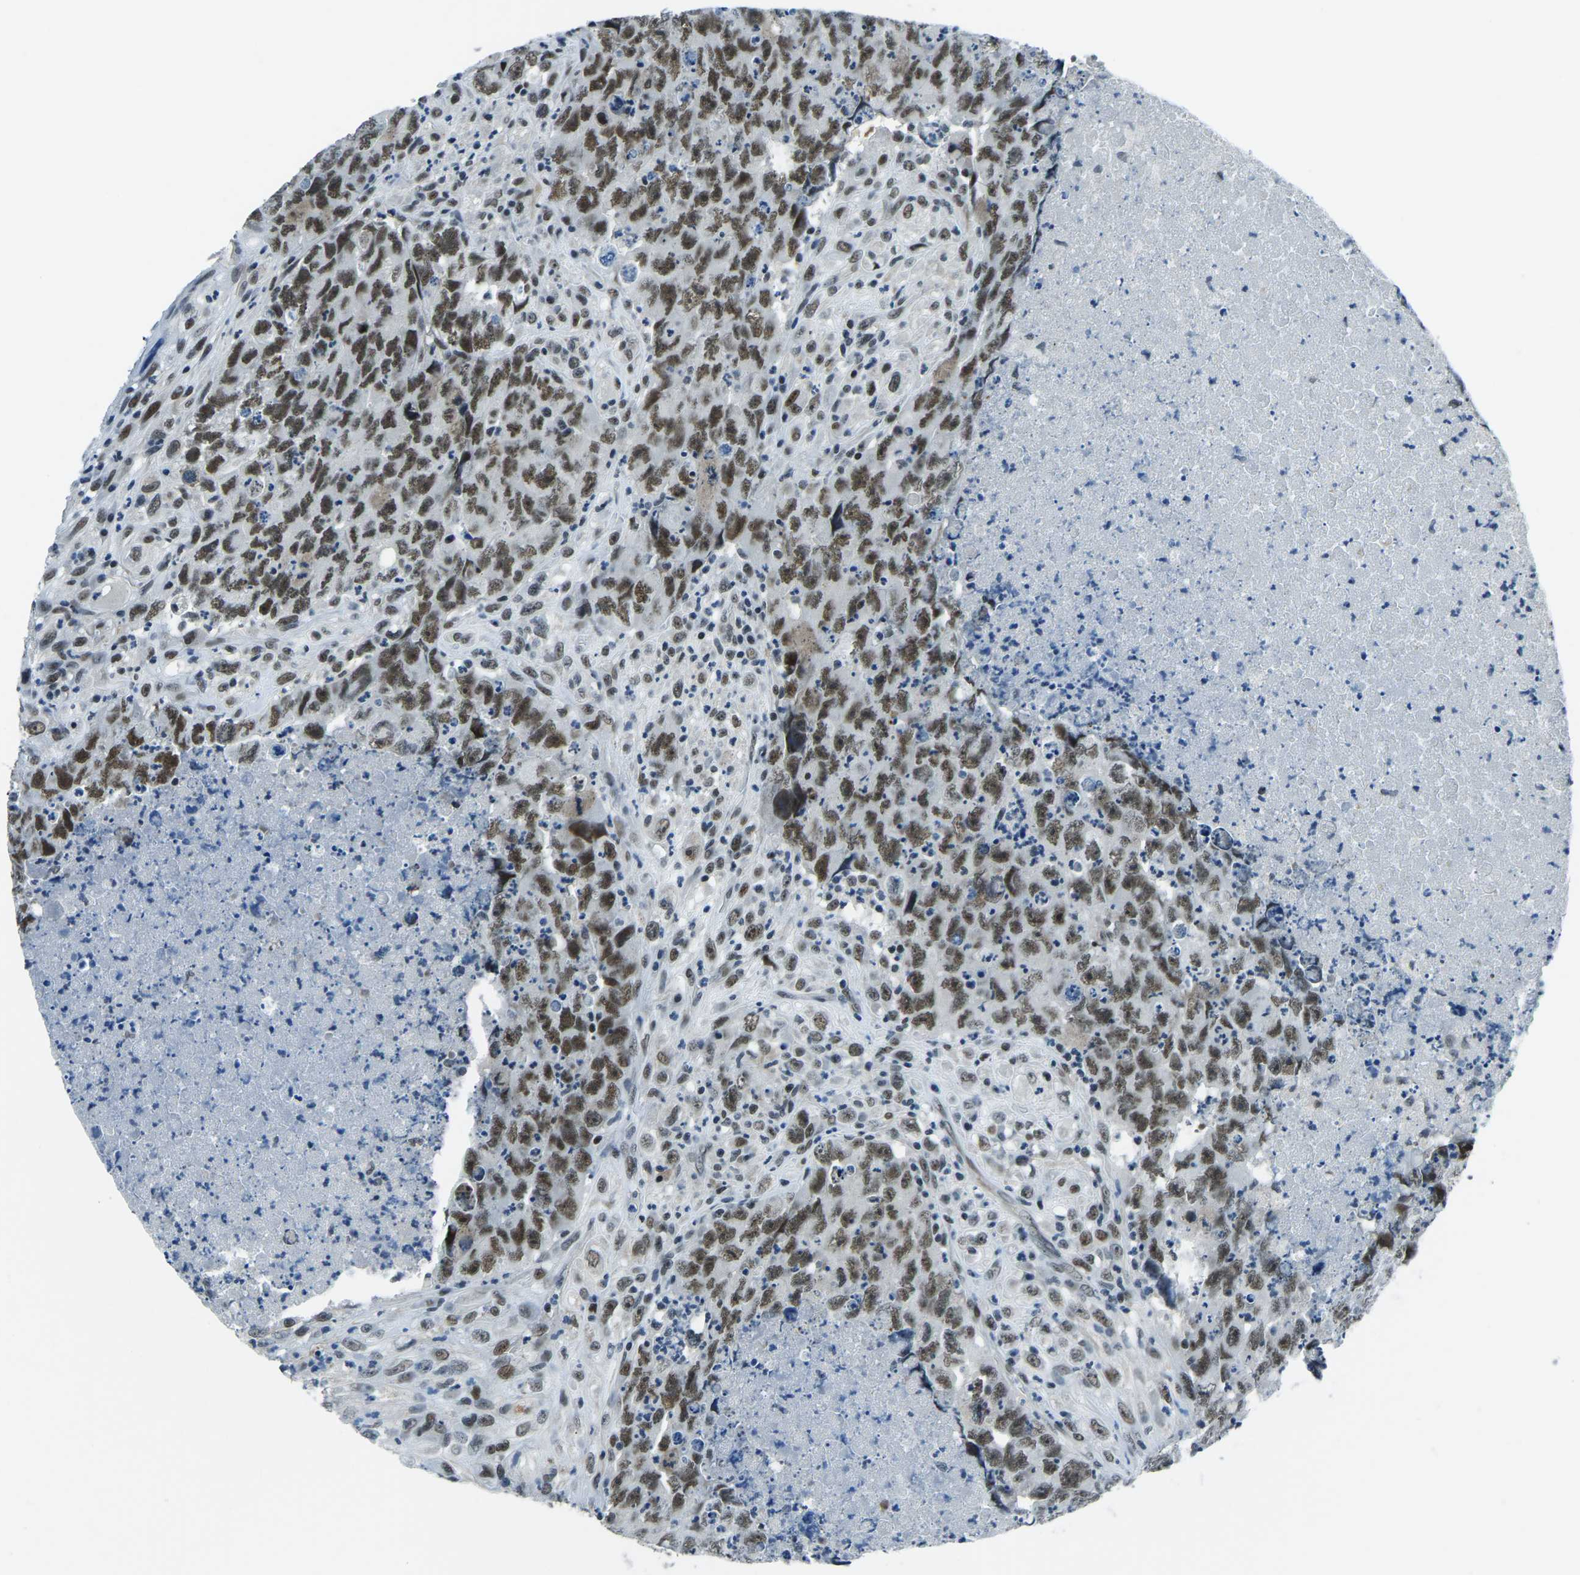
{"staining": {"intensity": "moderate", "quantity": ">75%", "location": "nuclear"}, "tissue": "testis cancer", "cell_type": "Tumor cells", "image_type": "cancer", "snomed": [{"axis": "morphology", "description": "Carcinoma, Embryonal, NOS"}, {"axis": "topography", "description": "Testis"}], "caption": "Protein staining of testis cancer tissue exhibits moderate nuclear expression in about >75% of tumor cells.", "gene": "PRCC", "patient": {"sex": "male", "age": 32}}